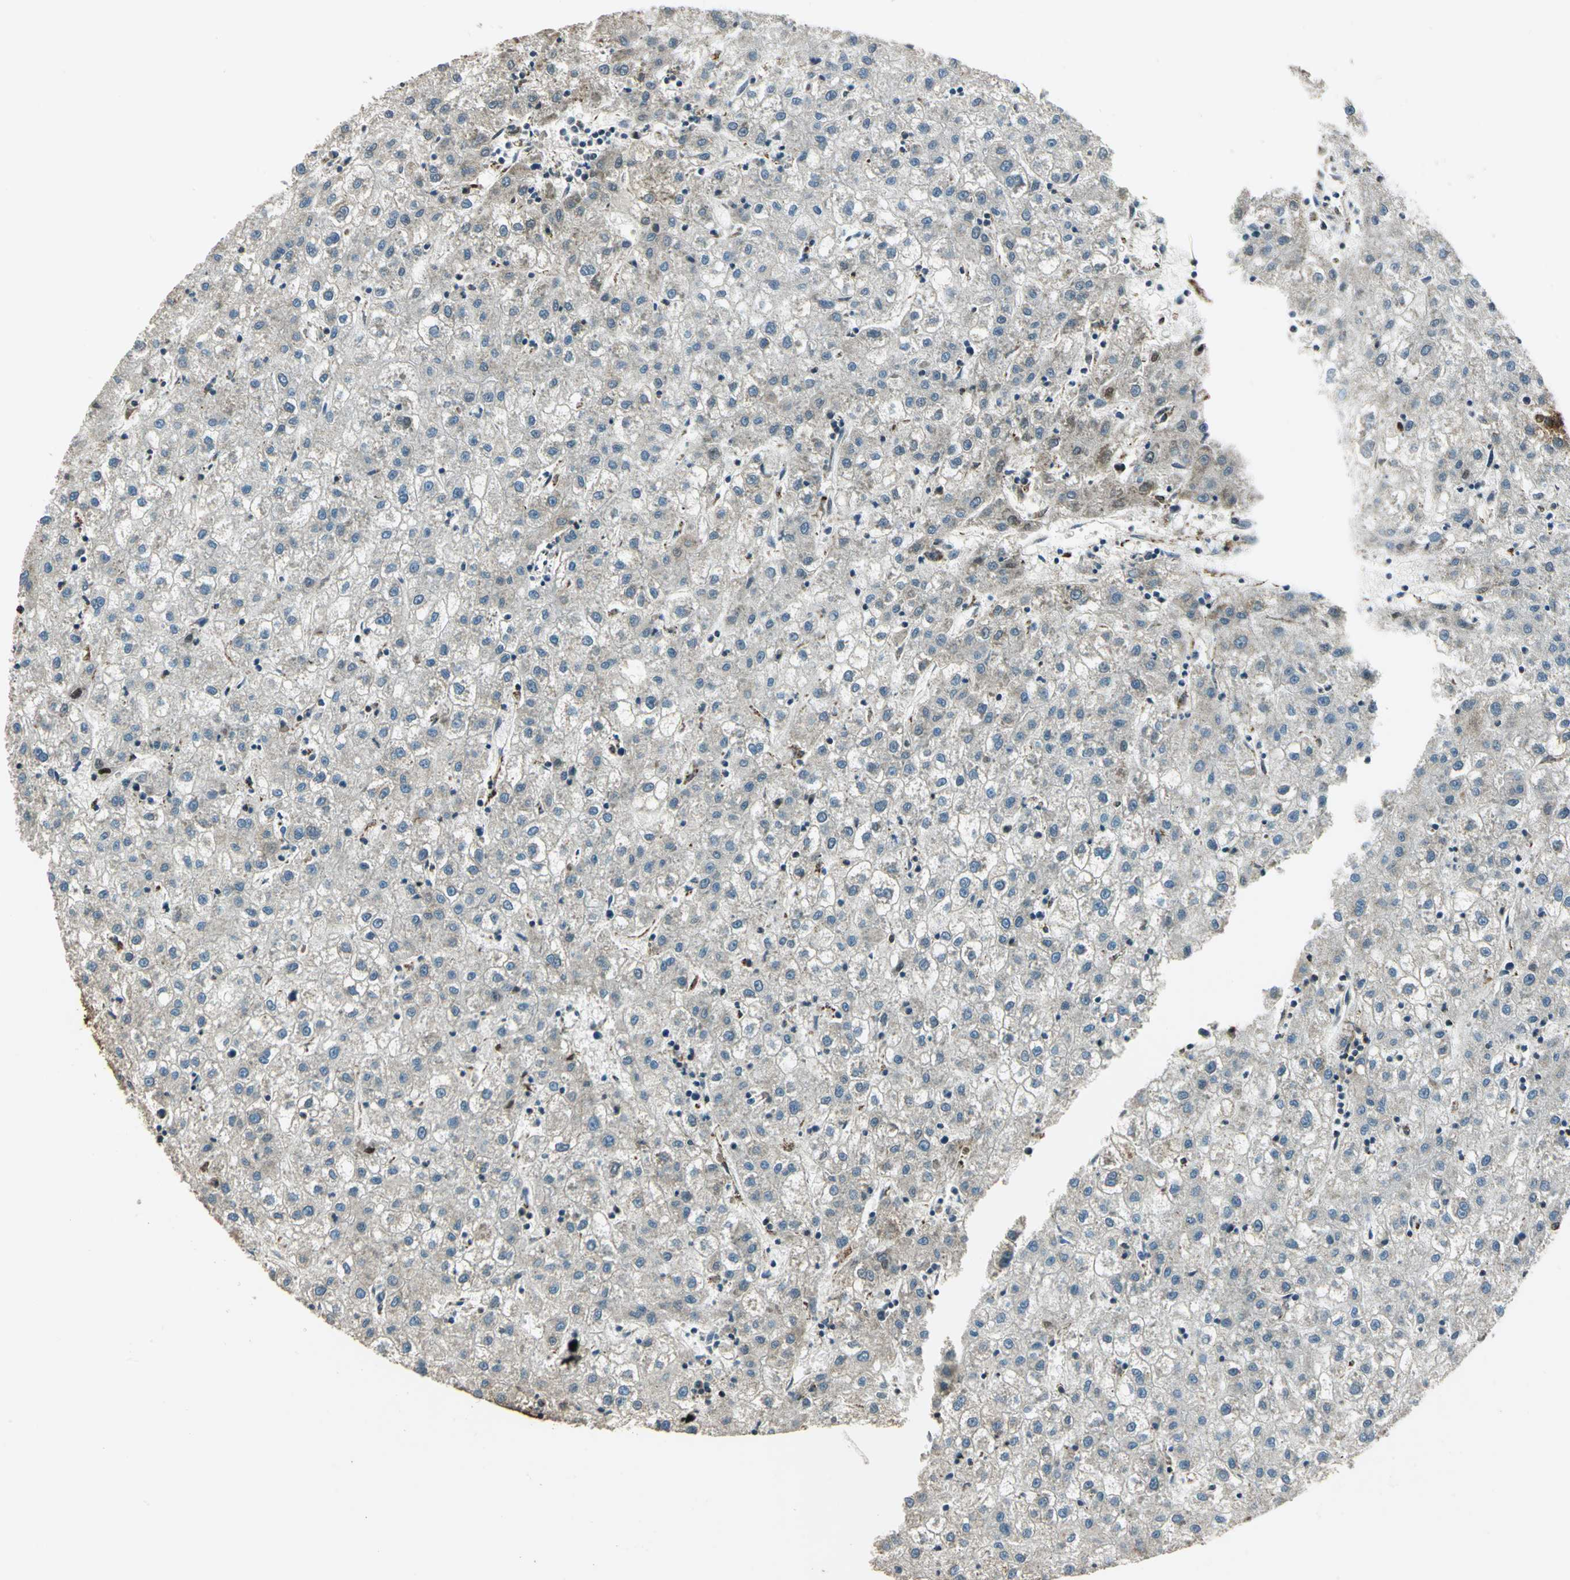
{"staining": {"intensity": "weak", "quantity": "25%-75%", "location": "cytoplasmic/membranous"}, "tissue": "liver cancer", "cell_type": "Tumor cells", "image_type": "cancer", "snomed": [{"axis": "morphology", "description": "Carcinoma, Hepatocellular, NOS"}, {"axis": "topography", "description": "Liver"}], "caption": "A micrograph of human hepatocellular carcinoma (liver) stained for a protein displays weak cytoplasmic/membranous brown staining in tumor cells.", "gene": "NUDT2", "patient": {"sex": "male", "age": 72}}